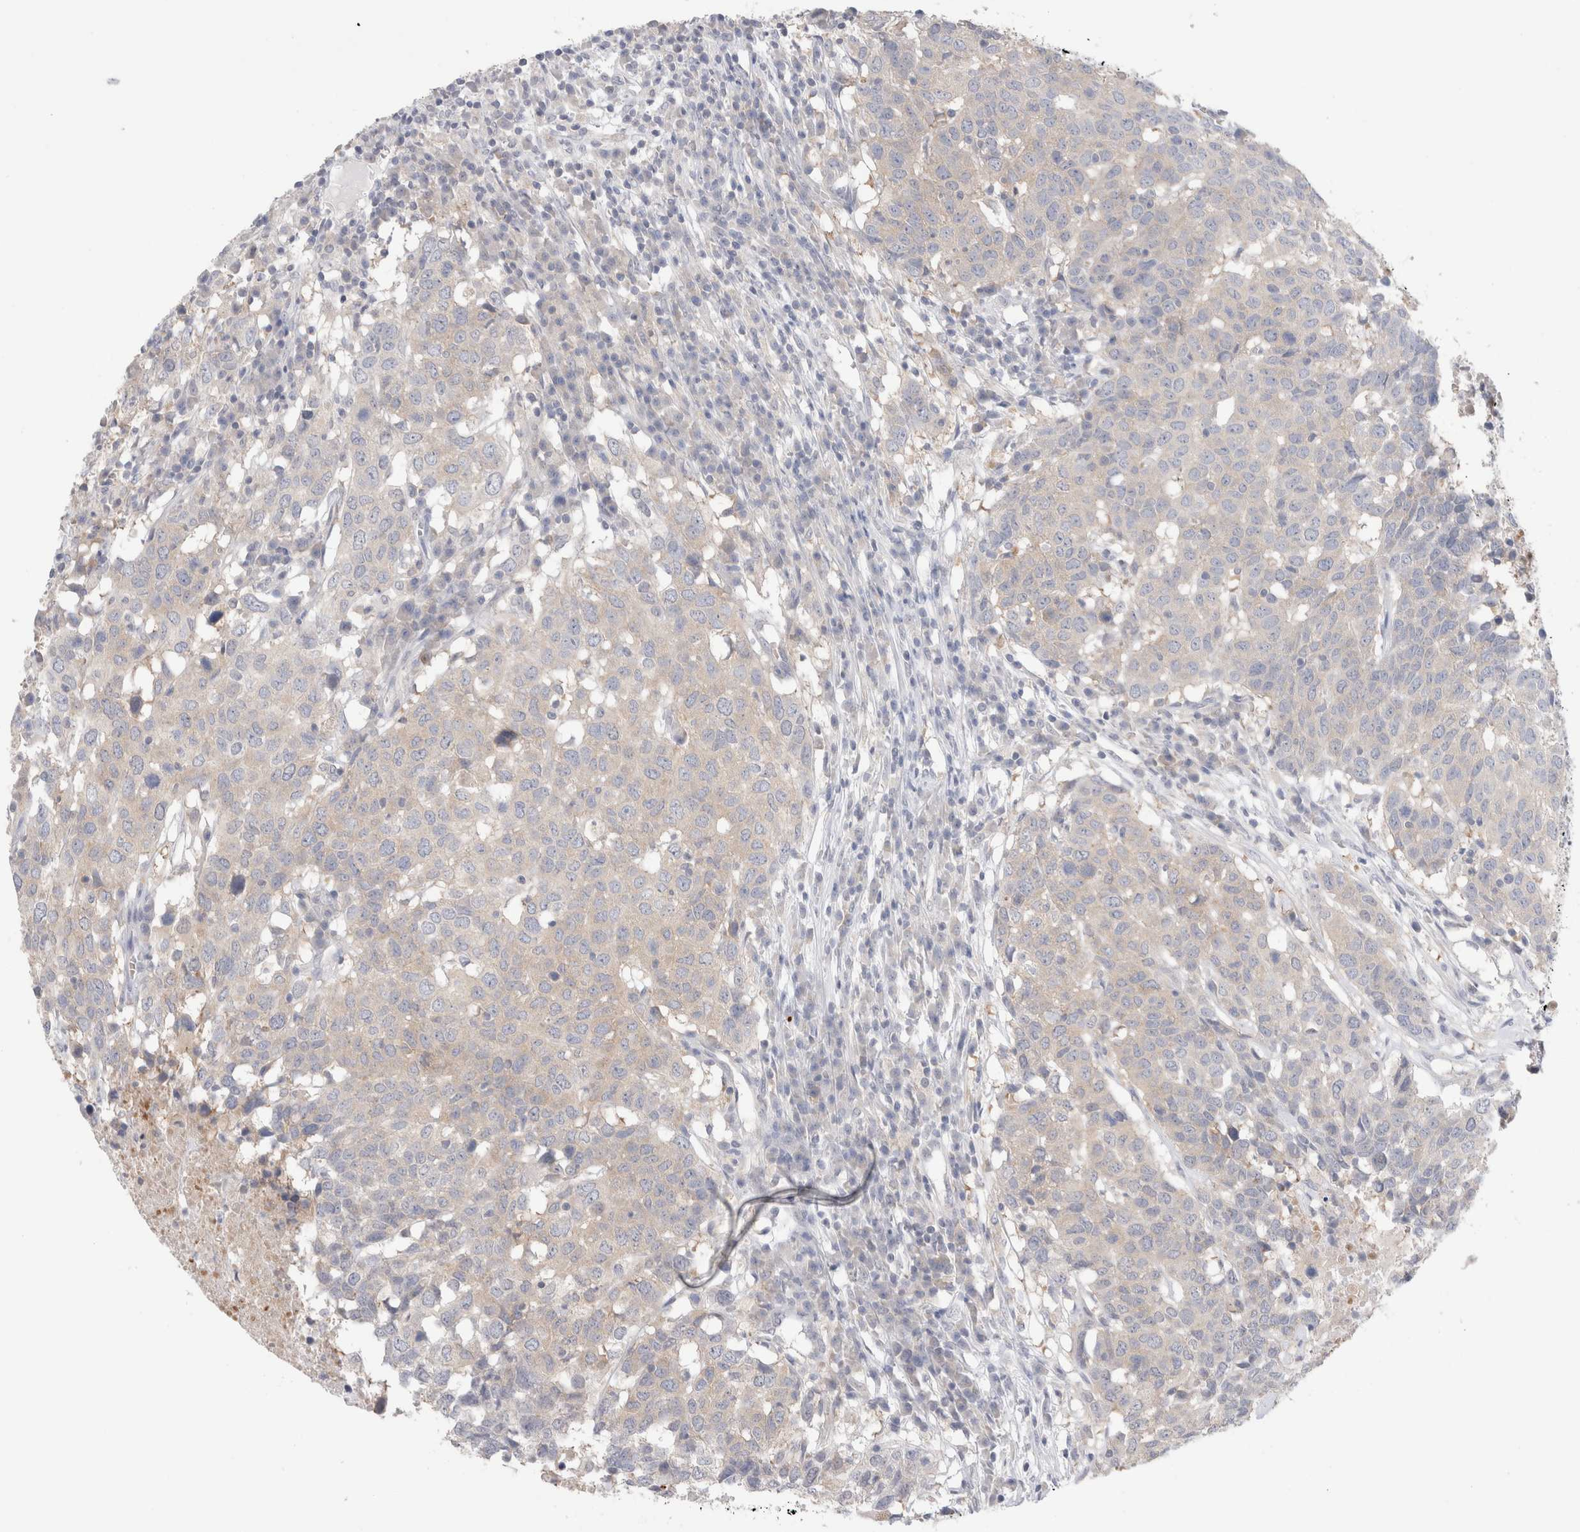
{"staining": {"intensity": "weak", "quantity": "25%-75%", "location": "cytoplasmic/membranous"}, "tissue": "head and neck cancer", "cell_type": "Tumor cells", "image_type": "cancer", "snomed": [{"axis": "morphology", "description": "Squamous cell carcinoma, NOS"}, {"axis": "topography", "description": "Head-Neck"}], "caption": "Head and neck cancer stained for a protein (brown) shows weak cytoplasmic/membranous positive expression in approximately 25%-75% of tumor cells.", "gene": "NDOR1", "patient": {"sex": "male", "age": 66}}